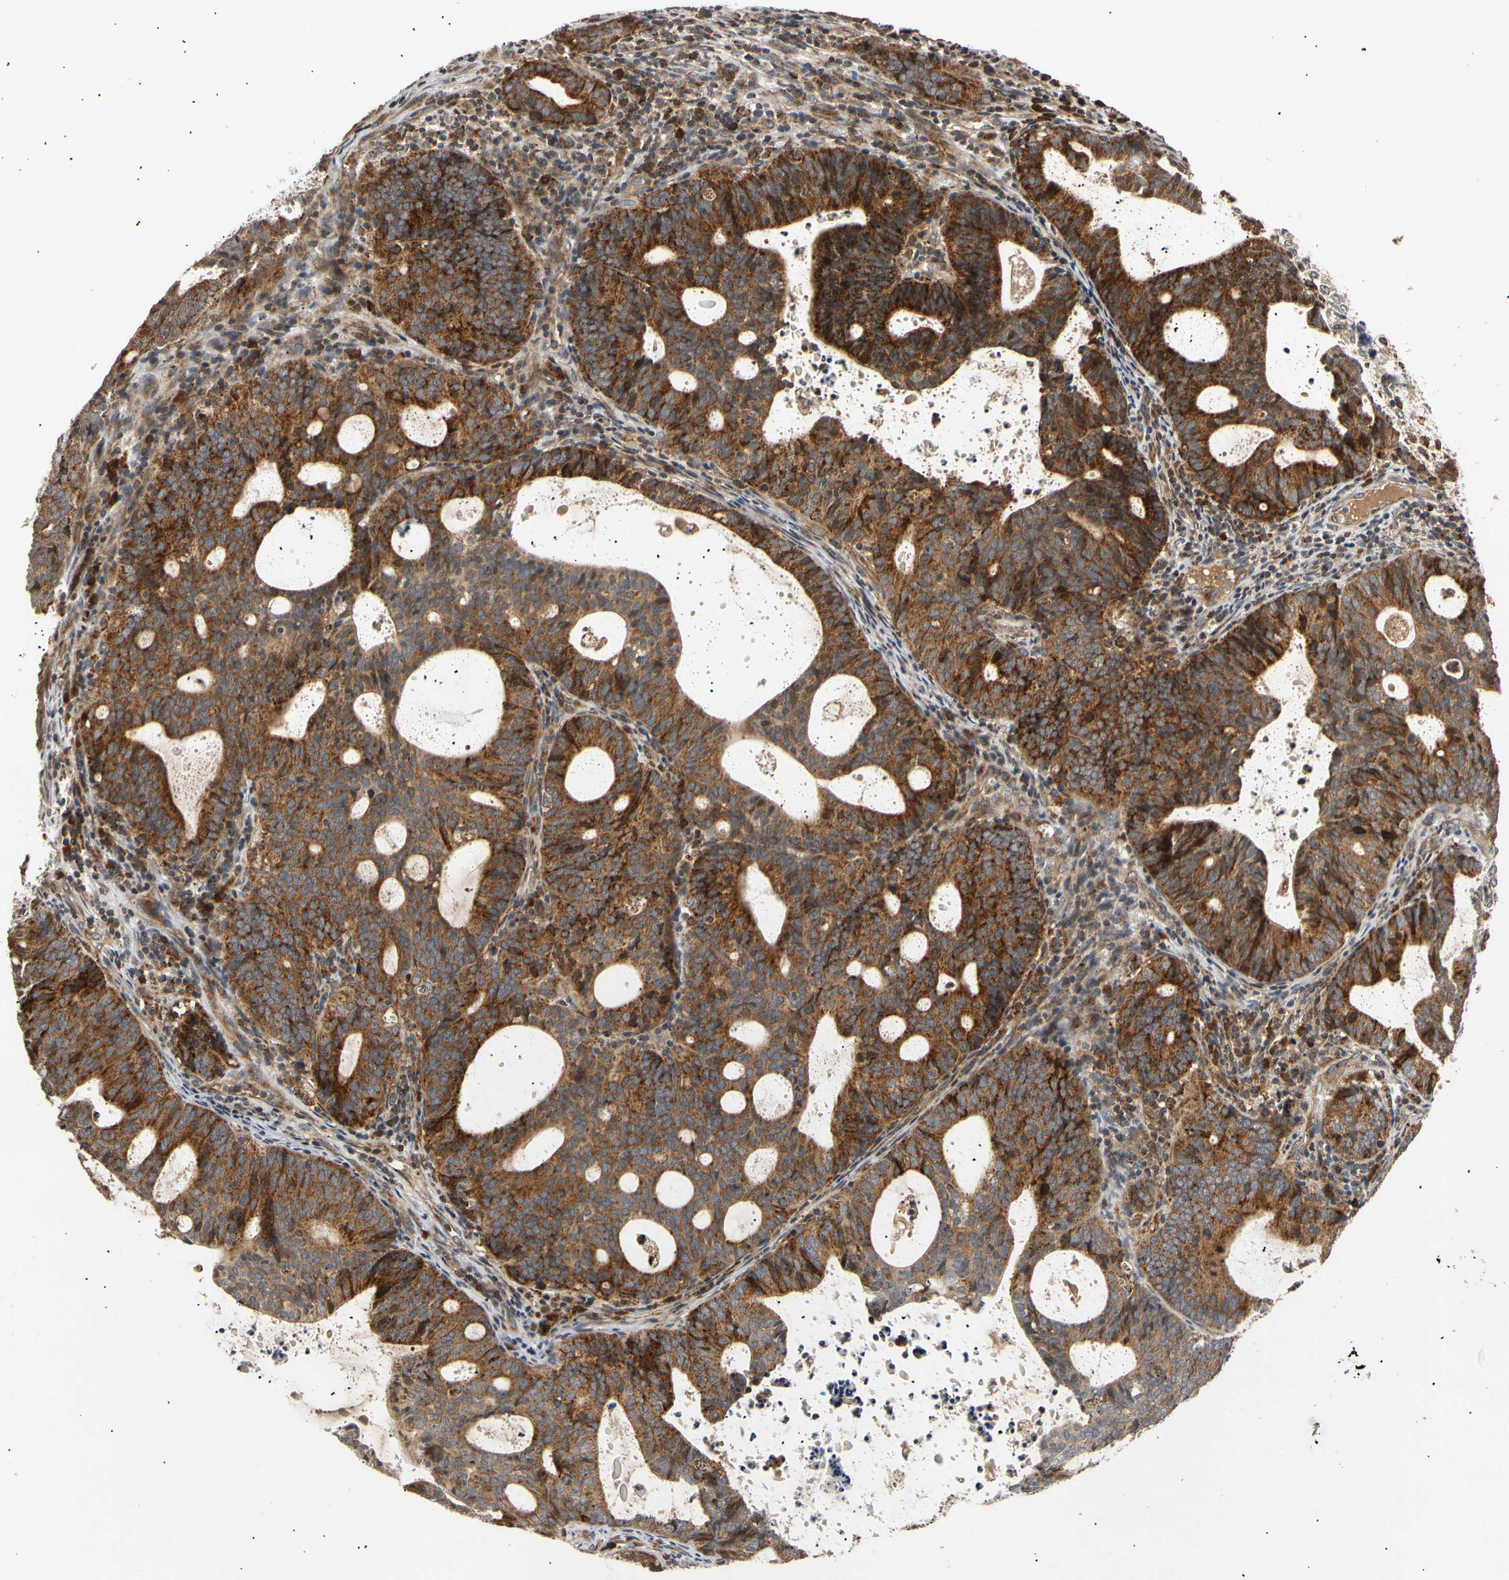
{"staining": {"intensity": "strong", "quantity": ">75%", "location": "cytoplasmic/membranous"}, "tissue": "endometrial cancer", "cell_type": "Tumor cells", "image_type": "cancer", "snomed": [{"axis": "morphology", "description": "Adenocarcinoma, NOS"}, {"axis": "topography", "description": "Uterus"}], "caption": "A brown stain shows strong cytoplasmic/membranous expression of a protein in human endometrial cancer tumor cells. (DAB IHC with brightfield microscopy, high magnification).", "gene": "MRPS22", "patient": {"sex": "female", "age": 83}}